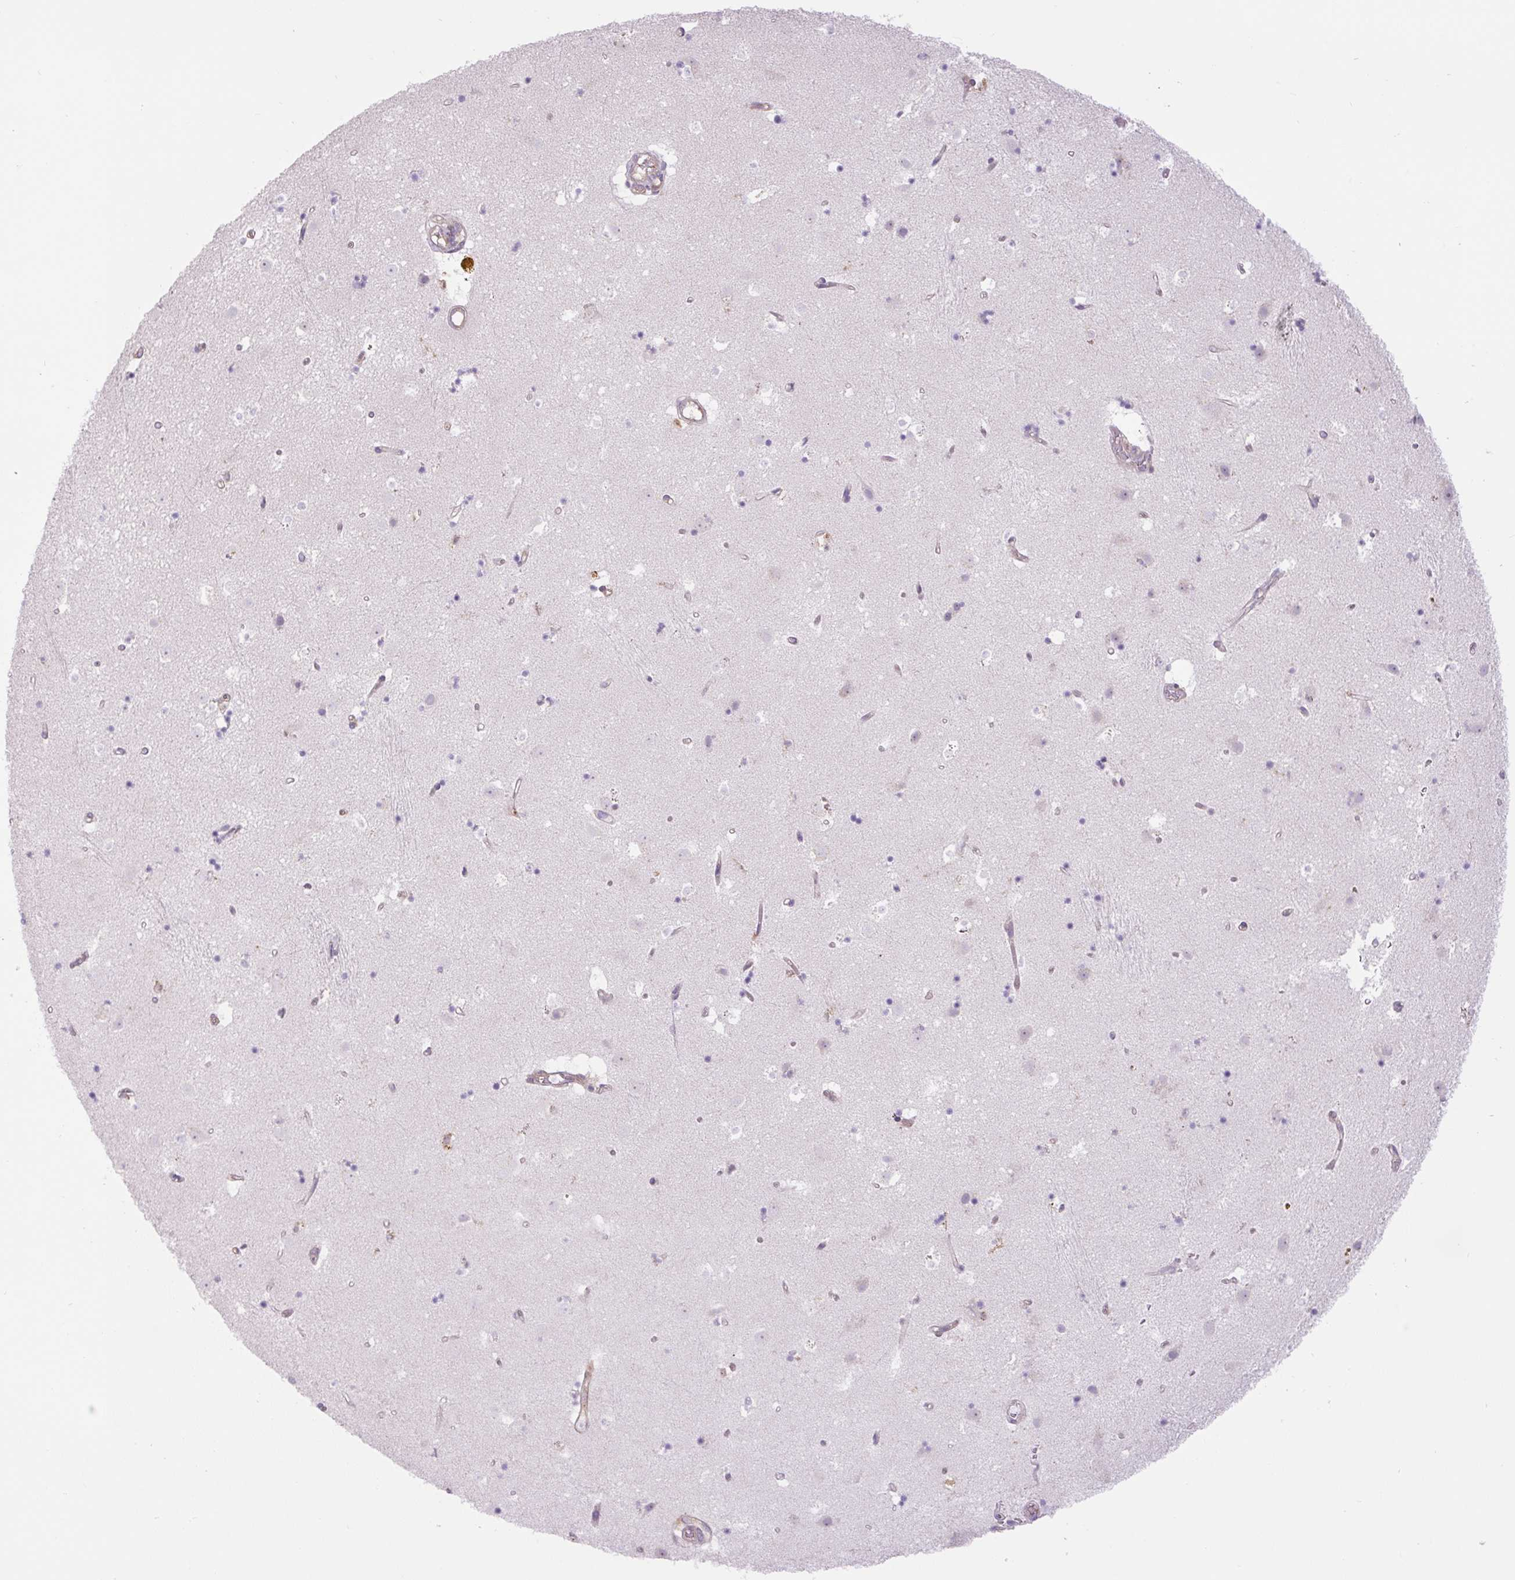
{"staining": {"intensity": "negative", "quantity": "none", "location": "none"}, "tissue": "caudate", "cell_type": "Glial cells", "image_type": "normal", "snomed": [{"axis": "morphology", "description": "Normal tissue, NOS"}, {"axis": "topography", "description": "Lateral ventricle wall"}], "caption": "DAB immunohistochemical staining of benign human caudate shows no significant positivity in glial cells.", "gene": "MINK1", "patient": {"sex": "male", "age": 58}}